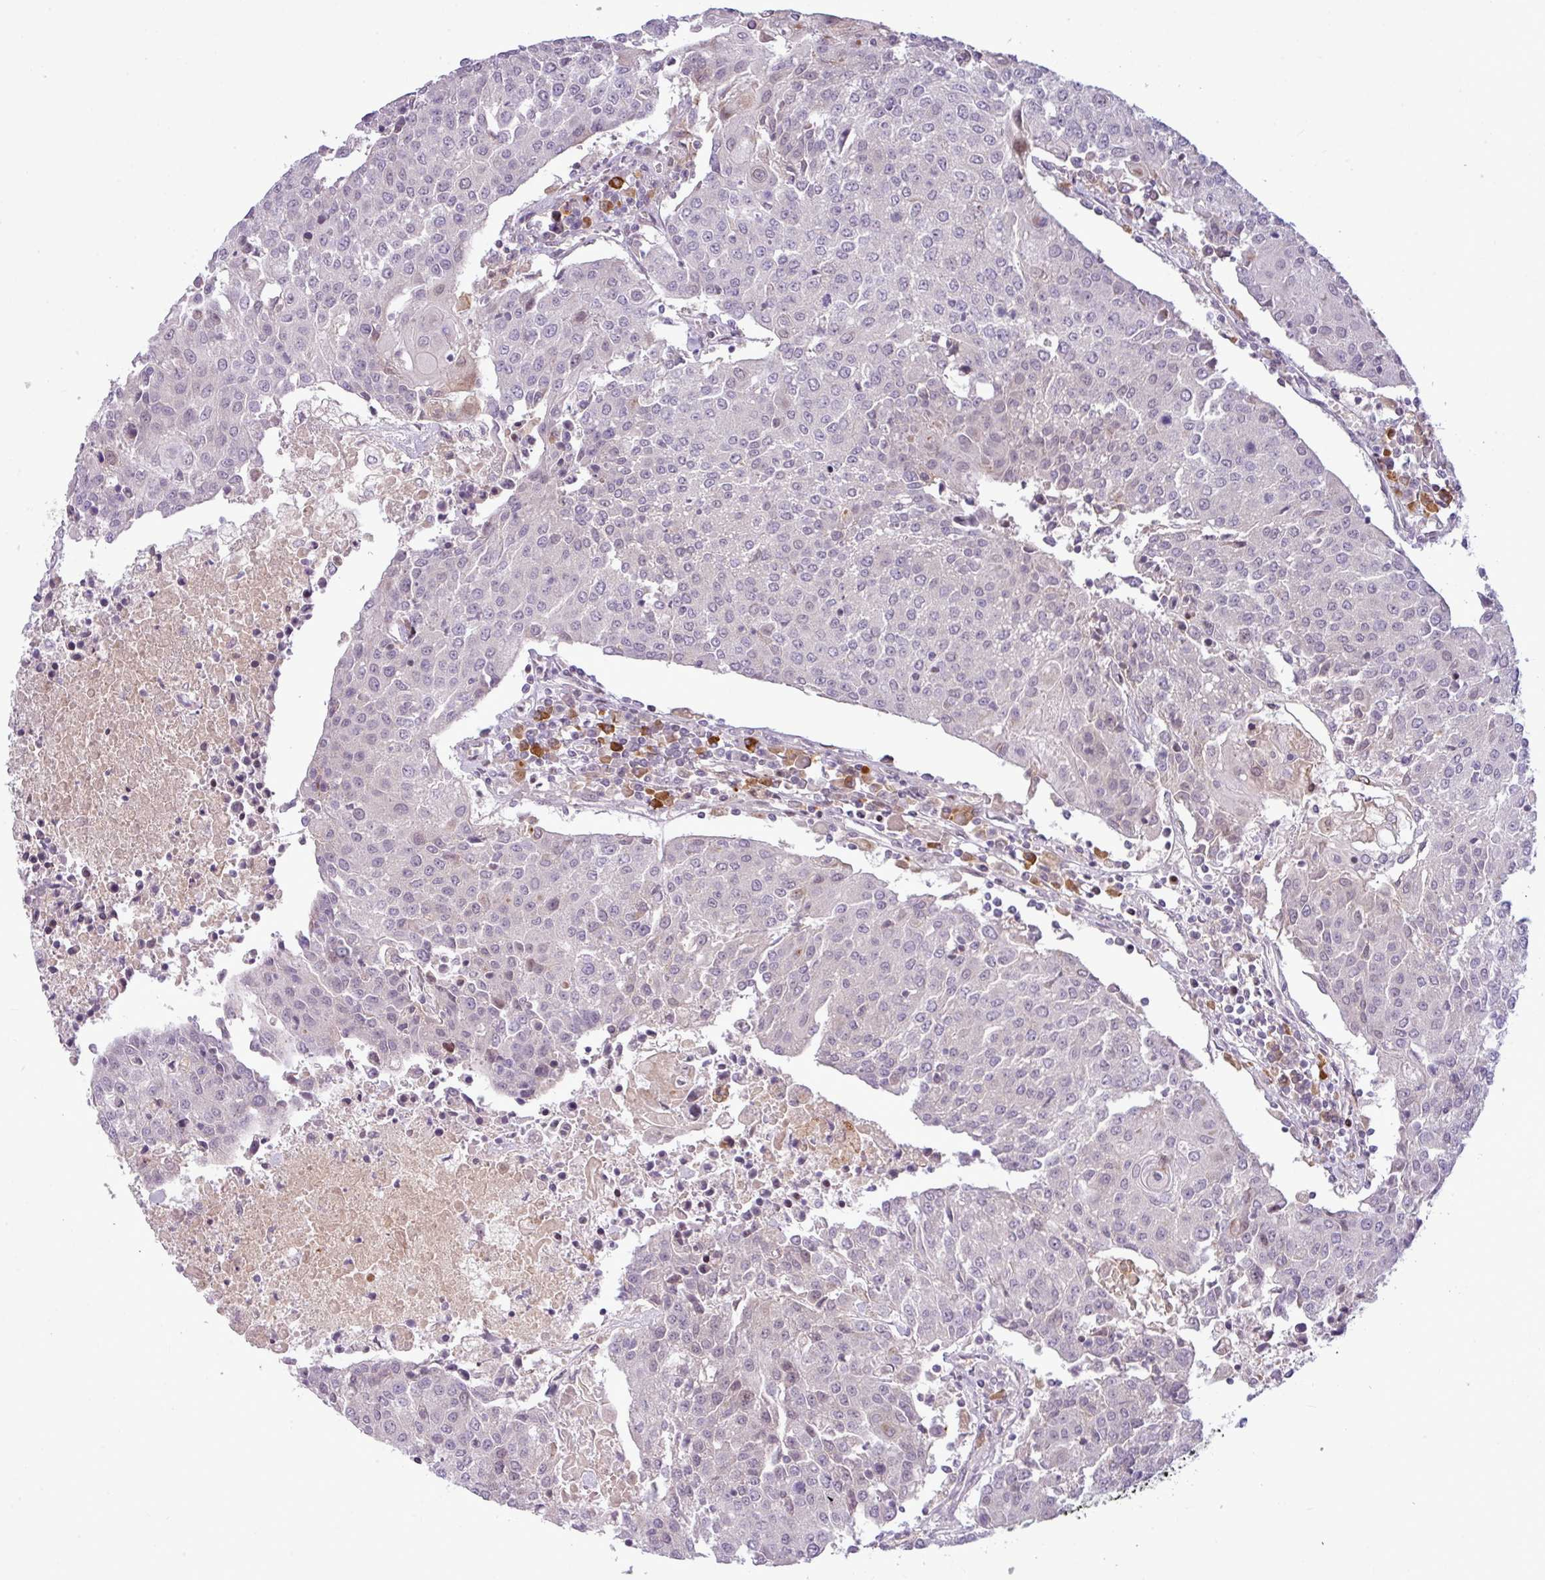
{"staining": {"intensity": "negative", "quantity": "none", "location": "none"}, "tissue": "urothelial cancer", "cell_type": "Tumor cells", "image_type": "cancer", "snomed": [{"axis": "morphology", "description": "Urothelial carcinoma, High grade"}, {"axis": "topography", "description": "Urinary bladder"}], "caption": "This is an immunohistochemistry image of urothelial carcinoma (high-grade). There is no positivity in tumor cells.", "gene": "SLC66A2", "patient": {"sex": "female", "age": 85}}